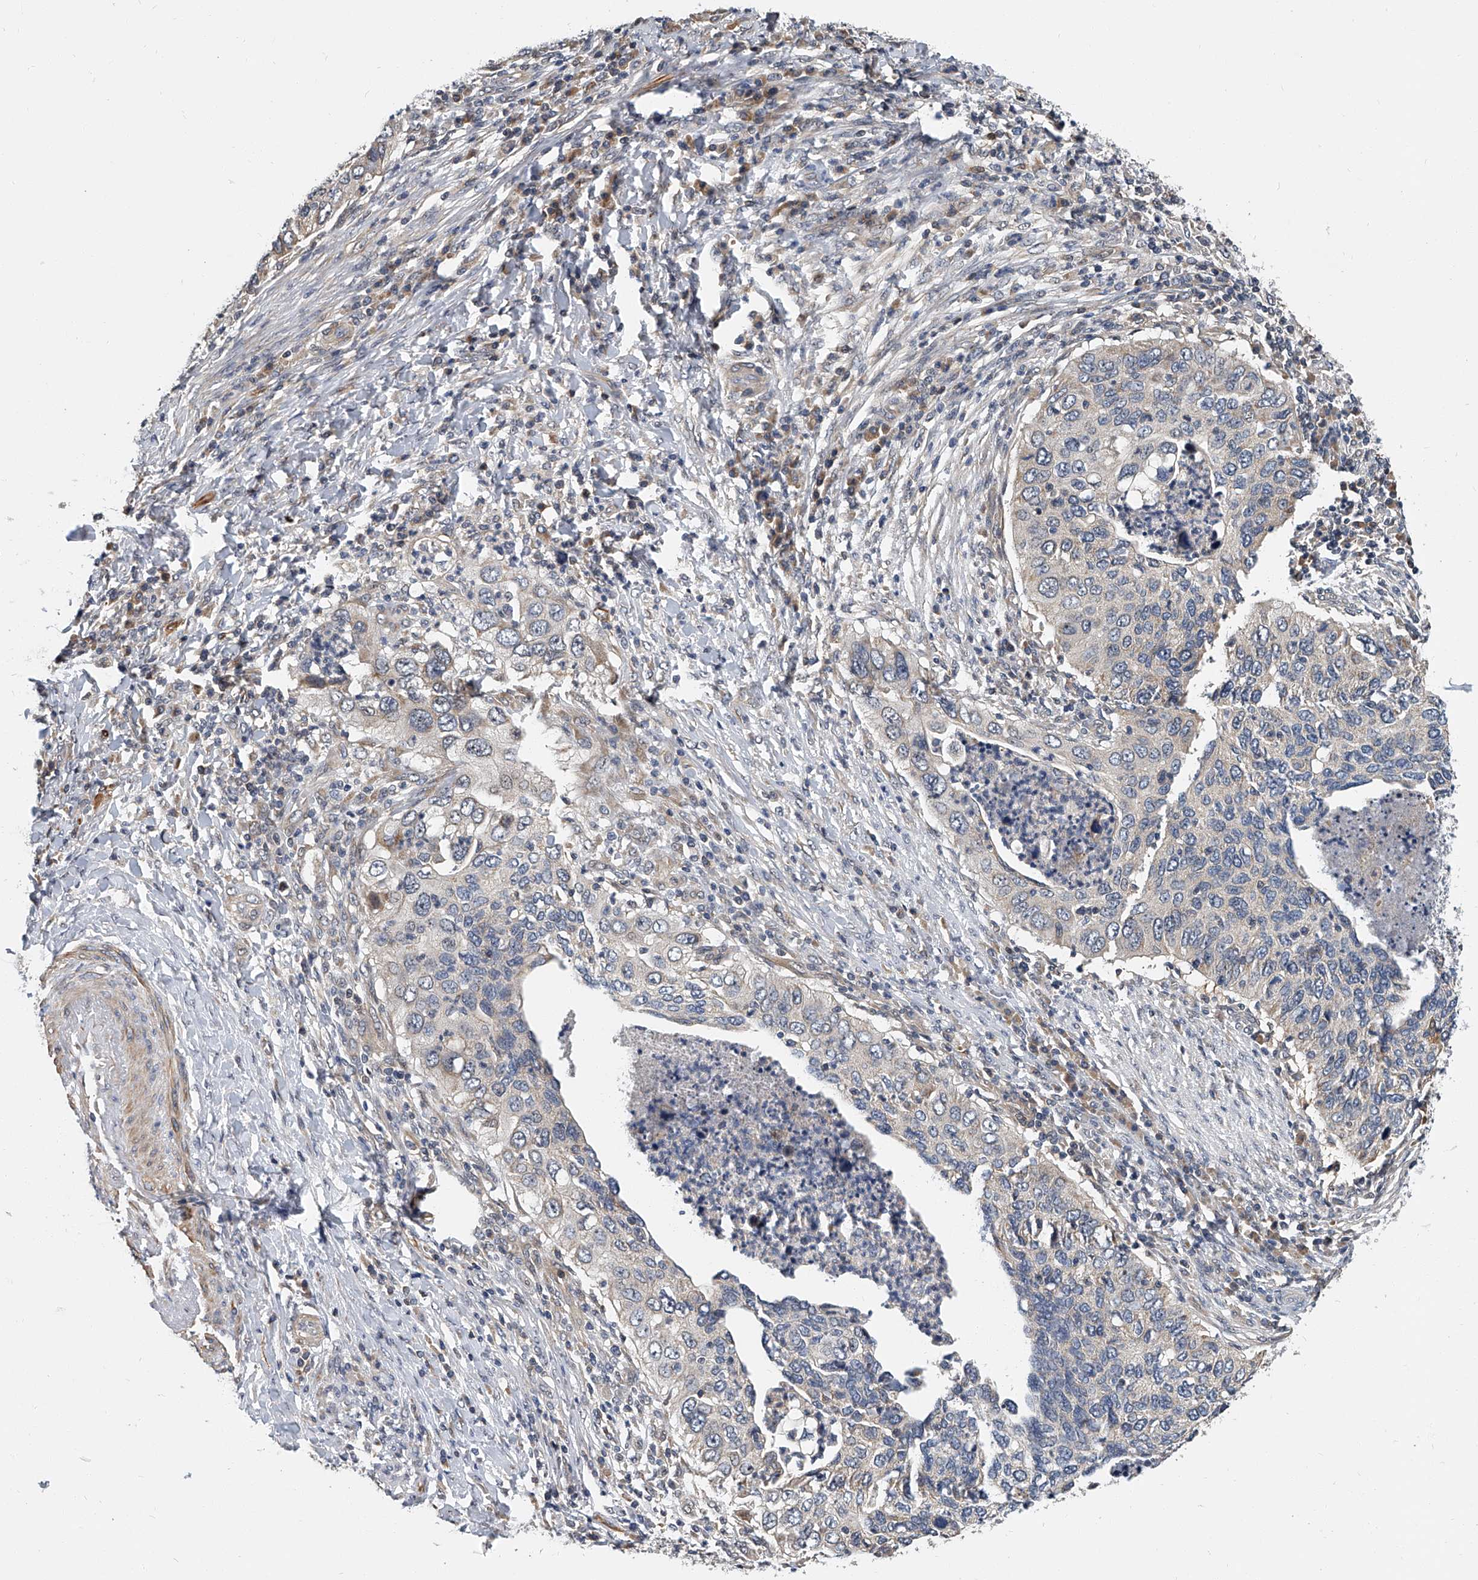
{"staining": {"intensity": "negative", "quantity": "none", "location": "none"}, "tissue": "cervical cancer", "cell_type": "Tumor cells", "image_type": "cancer", "snomed": [{"axis": "morphology", "description": "Squamous cell carcinoma, NOS"}, {"axis": "topography", "description": "Cervix"}], "caption": "This is an immunohistochemistry photomicrograph of cervical cancer. There is no positivity in tumor cells.", "gene": "CD200", "patient": {"sex": "female", "age": 38}}